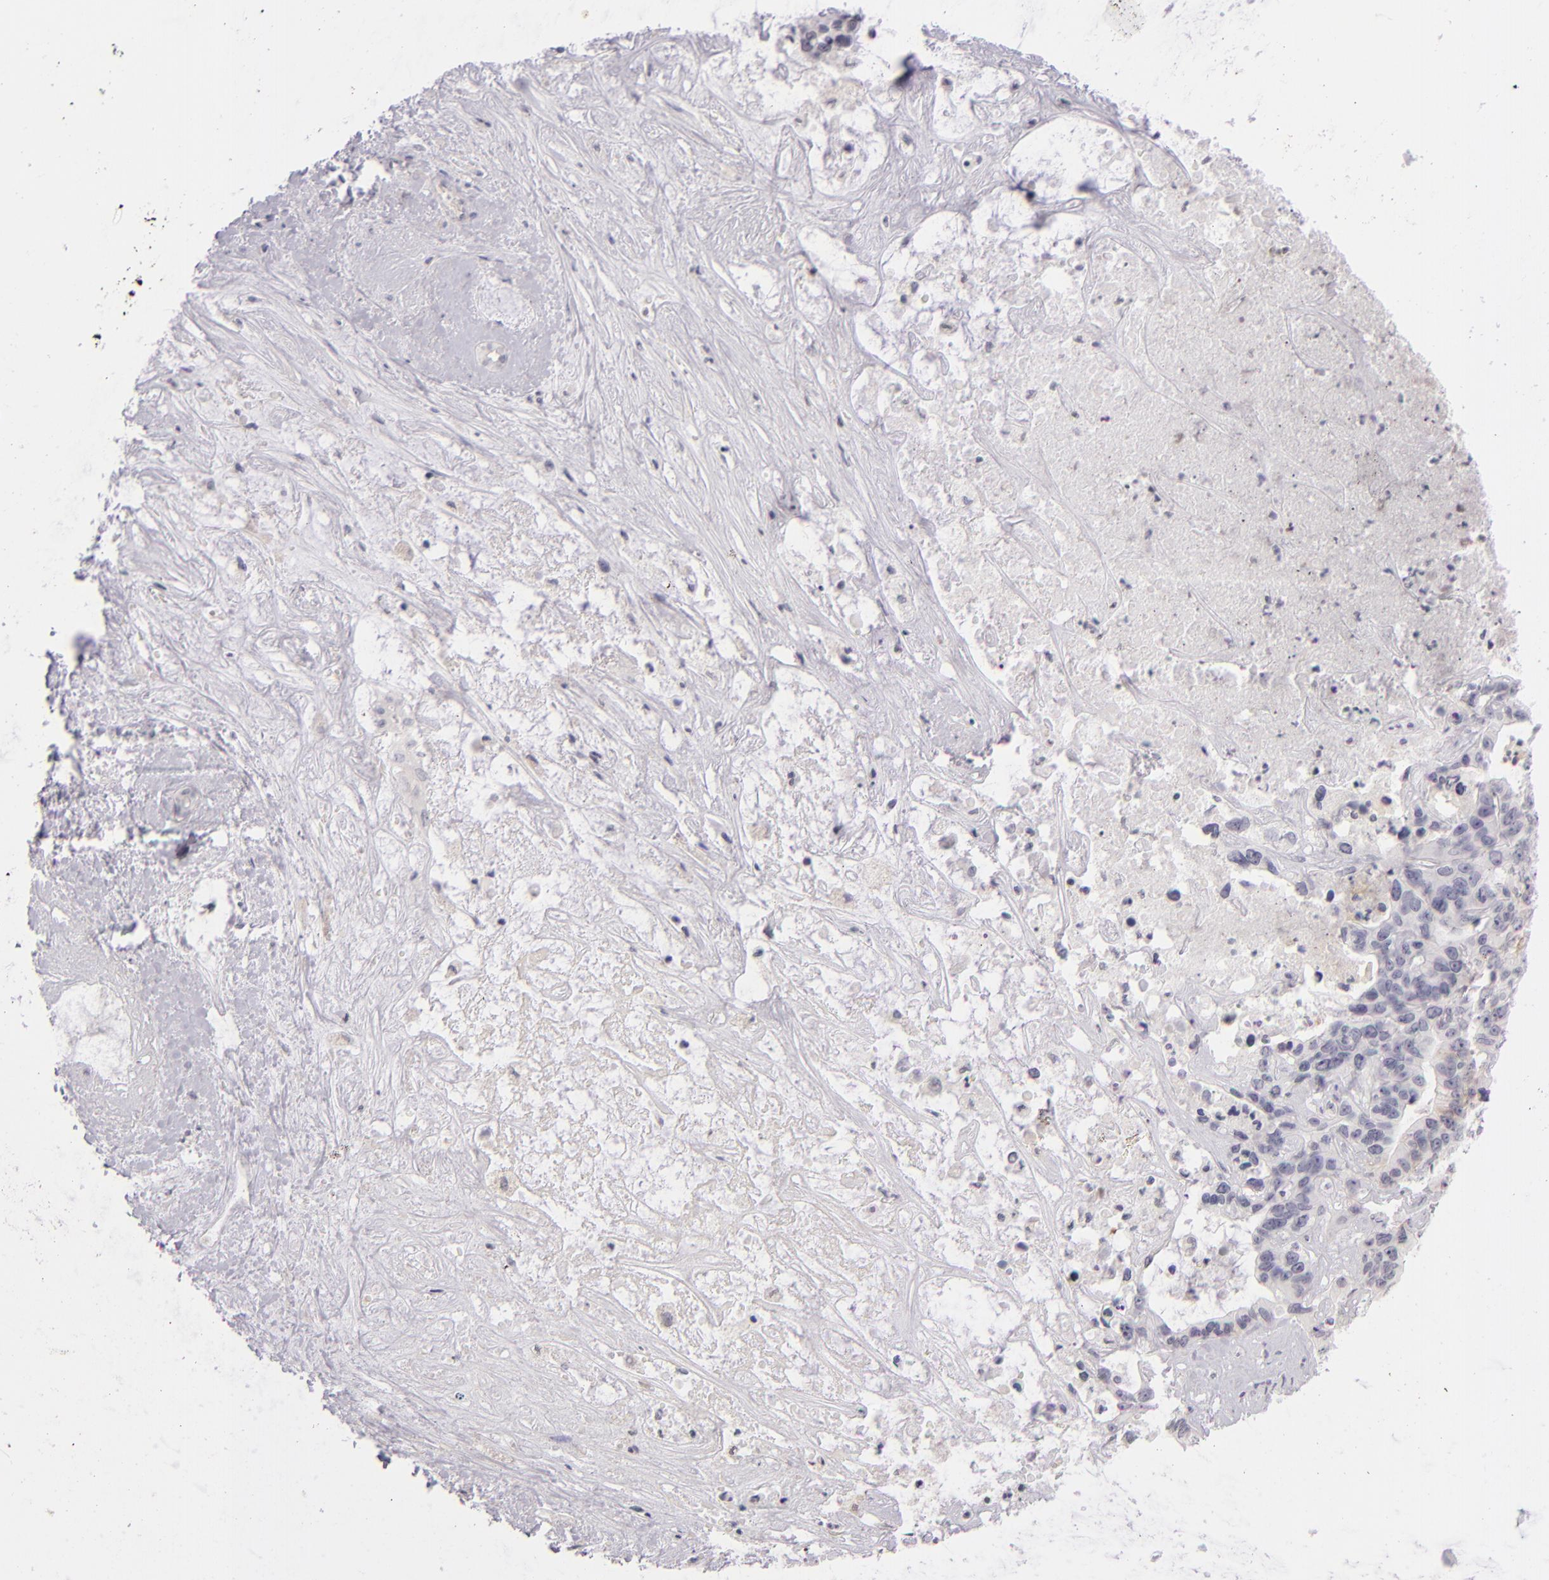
{"staining": {"intensity": "weak", "quantity": "<25%", "location": "cytoplasmic/membranous"}, "tissue": "liver cancer", "cell_type": "Tumor cells", "image_type": "cancer", "snomed": [{"axis": "morphology", "description": "Cholangiocarcinoma"}, {"axis": "topography", "description": "Liver"}], "caption": "This image is of liver cancer stained with IHC to label a protein in brown with the nuclei are counter-stained blue. There is no expression in tumor cells.", "gene": "CD40", "patient": {"sex": "female", "age": 65}}